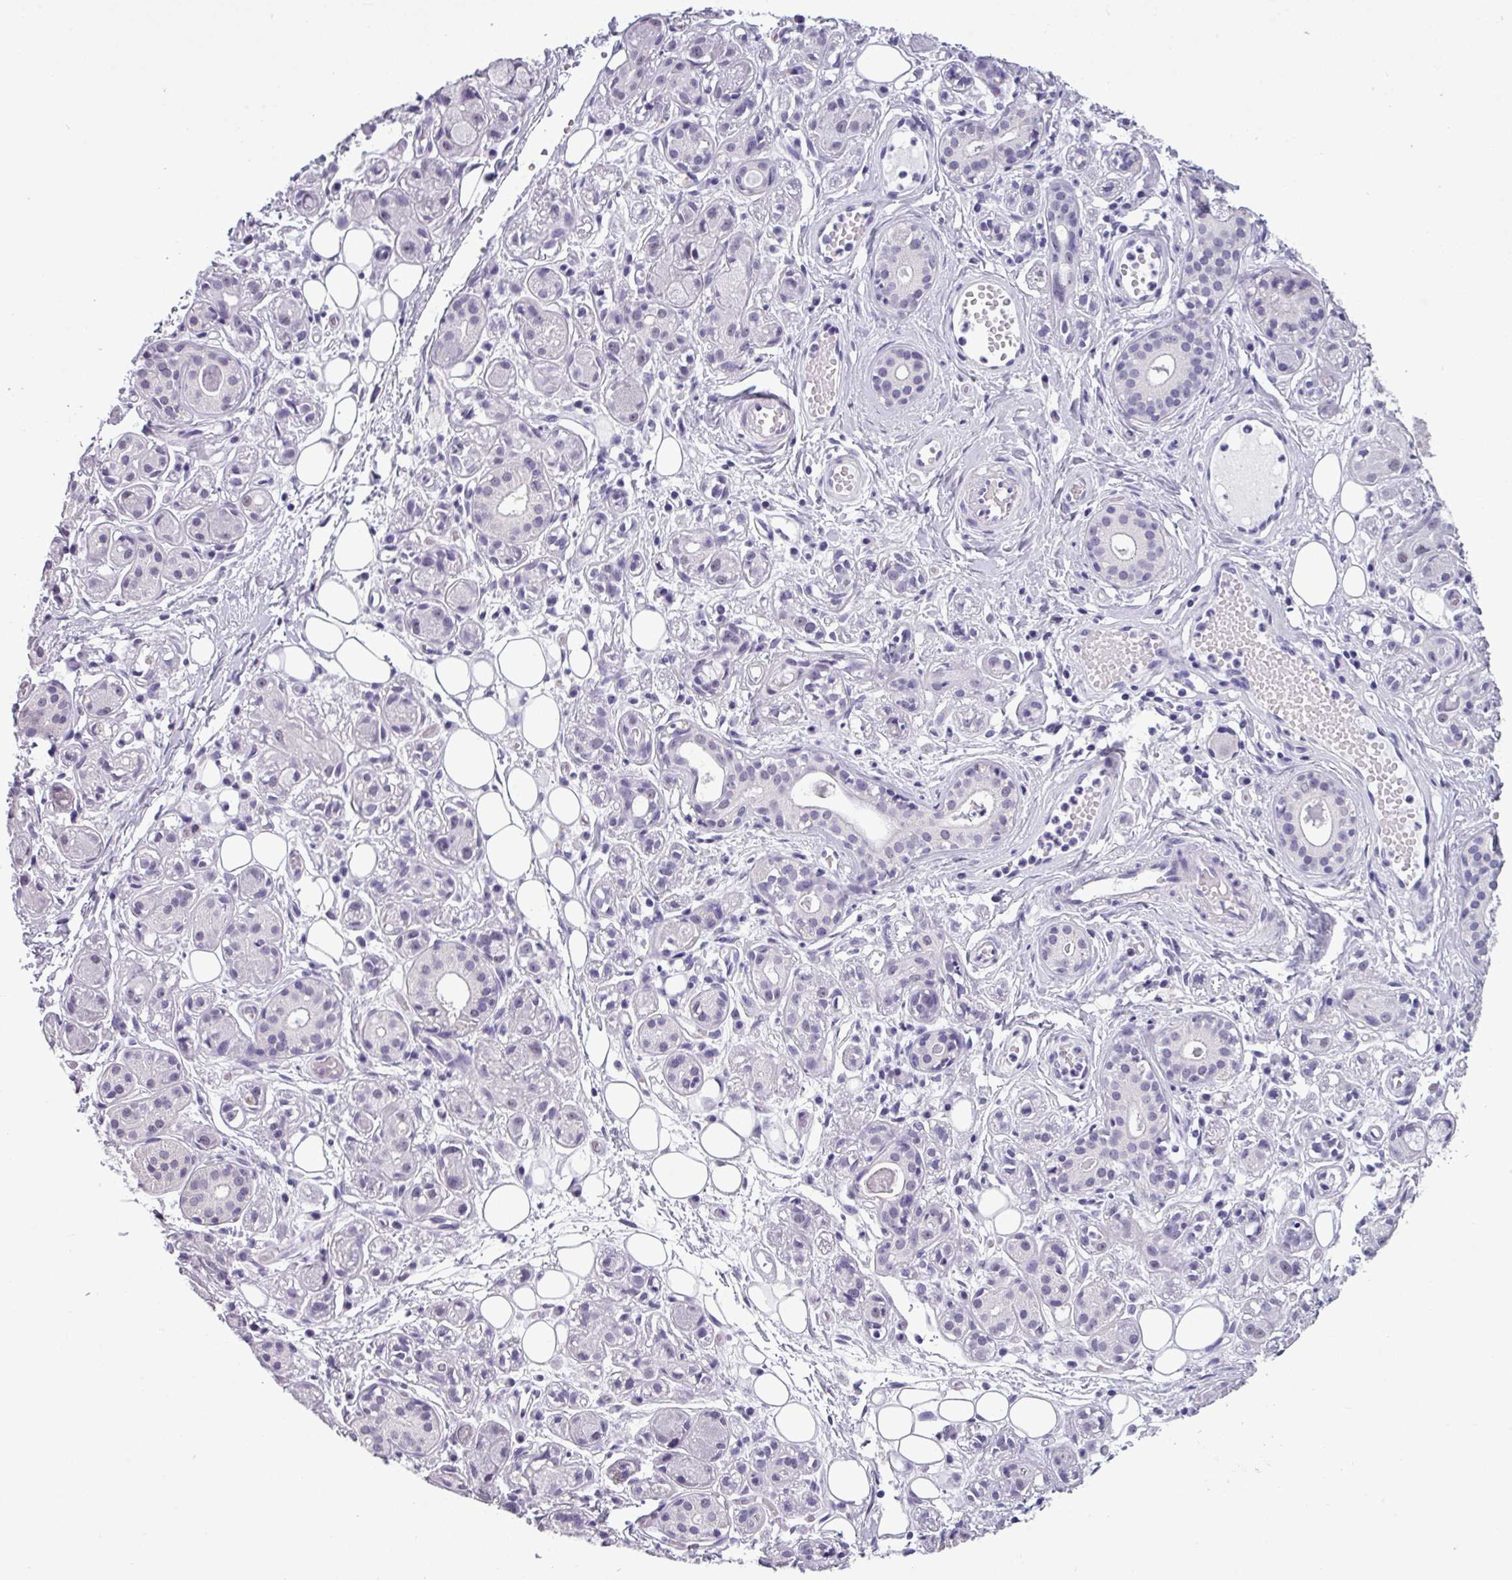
{"staining": {"intensity": "negative", "quantity": "none", "location": "none"}, "tissue": "salivary gland", "cell_type": "Glandular cells", "image_type": "normal", "snomed": [{"axis": "morphology", "description": "Normal tissue, NOS"}, {"axis": "topography", "description": "Salivary gland"}], "caption": "A high-resolution image shows immunohistochemistry staining of normal salivary gland, which shows no significant expression in glandular cells.", "gene": "SRGAP1", "patient": {"sex": "male", "age": 54}}